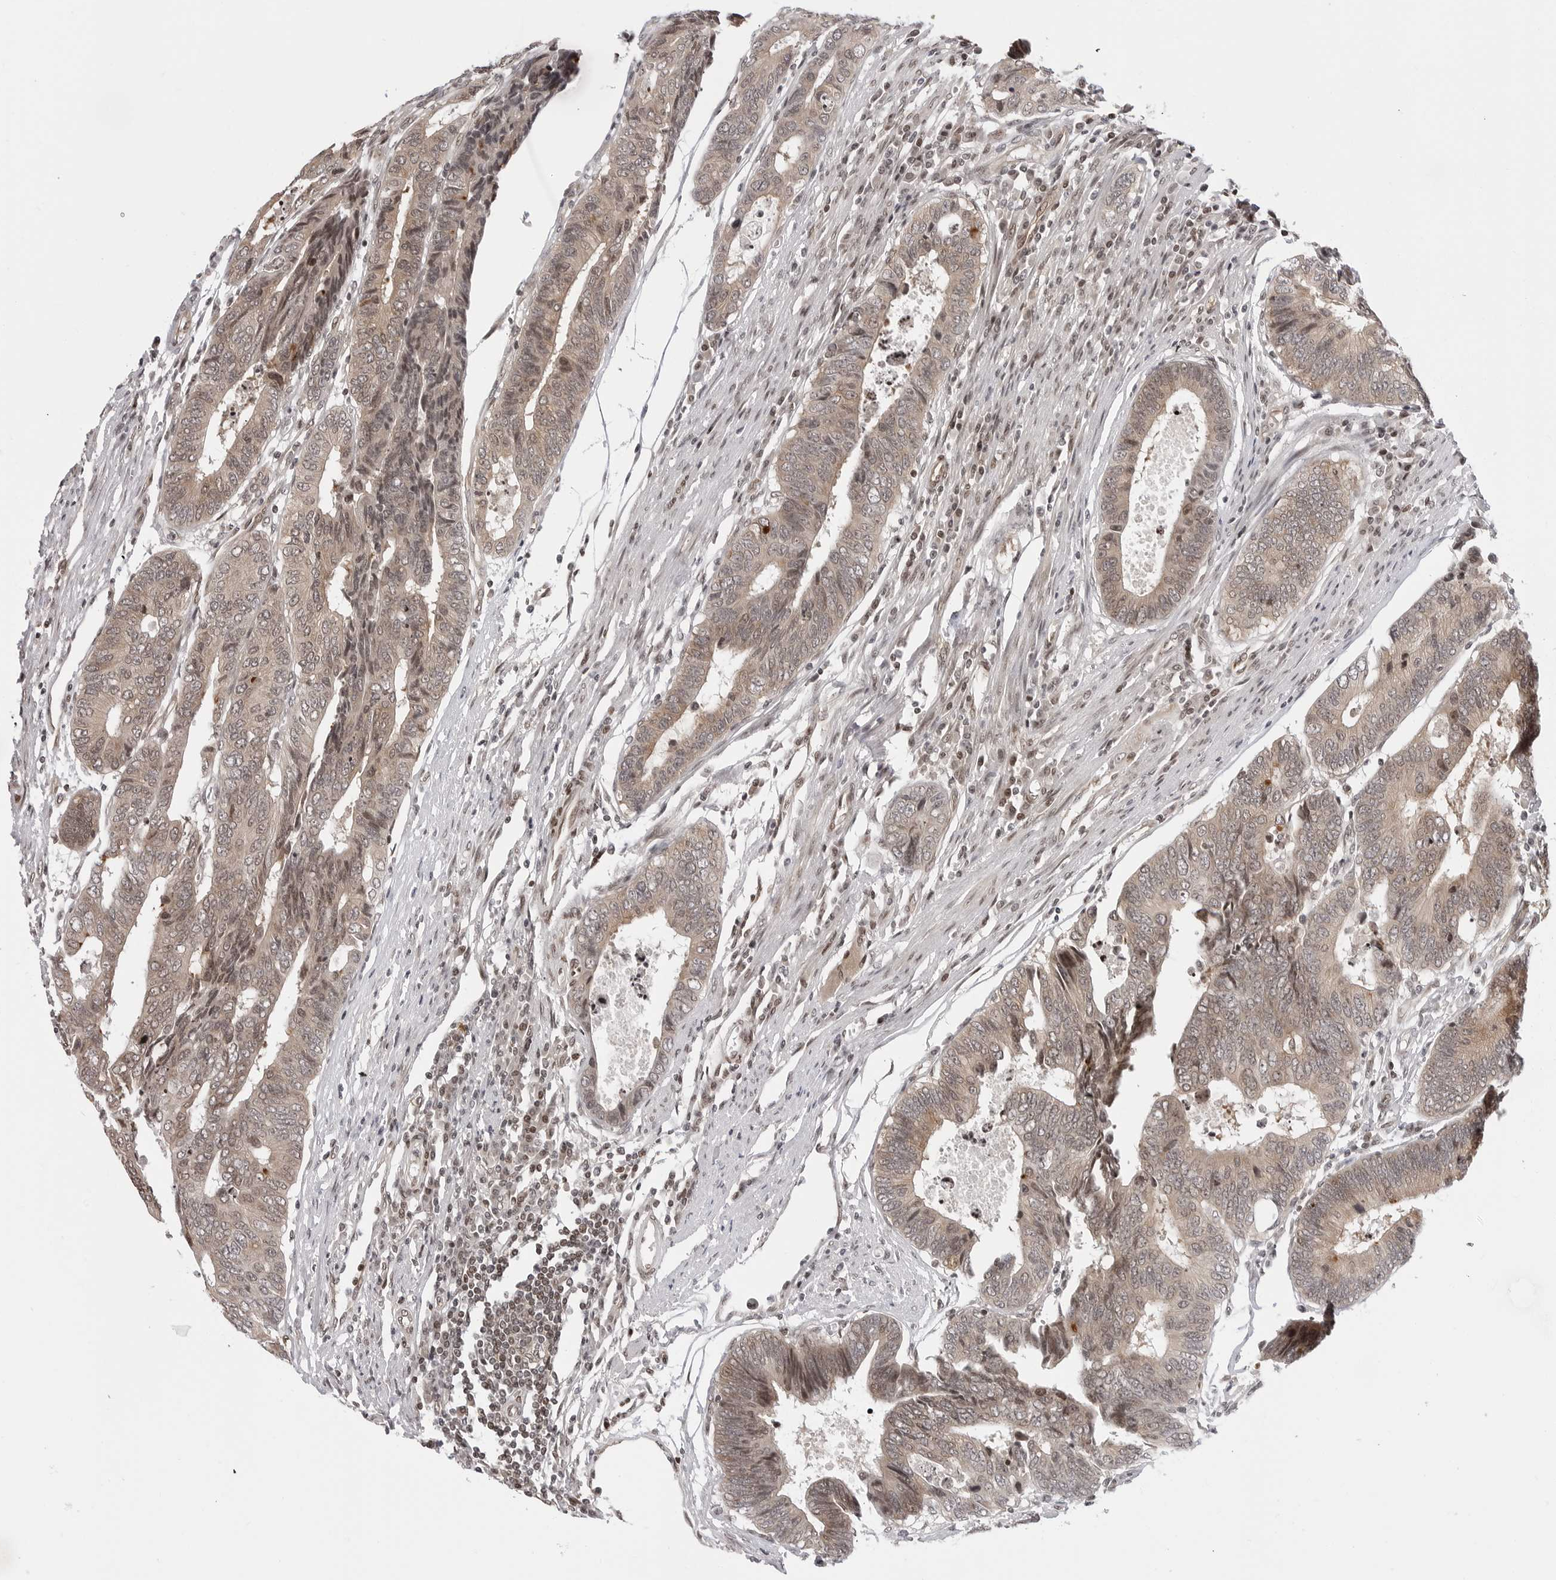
{"staining": {"intensity": "weak", "quantity": ">75%", "location": "cytoplasmic/membranous,nuclear"}, "tissue": "colorectal cancer", "cell_type": "Tumor cells", "image_type": "cancer", "snomed": [{"axis": "morphology", "description": "Adenocarcinoma, NOS"}, {"axis": "topography", "description": "Rectum"}], "caption": "Colorectal cancer (adenocarcinoma) stained for a protein exhibits weak cytoplasmic/membranous and nuclear positivity in tumor cells.", "gene": "C8orf33", "patient": {"sex": "male", "age": 84}}